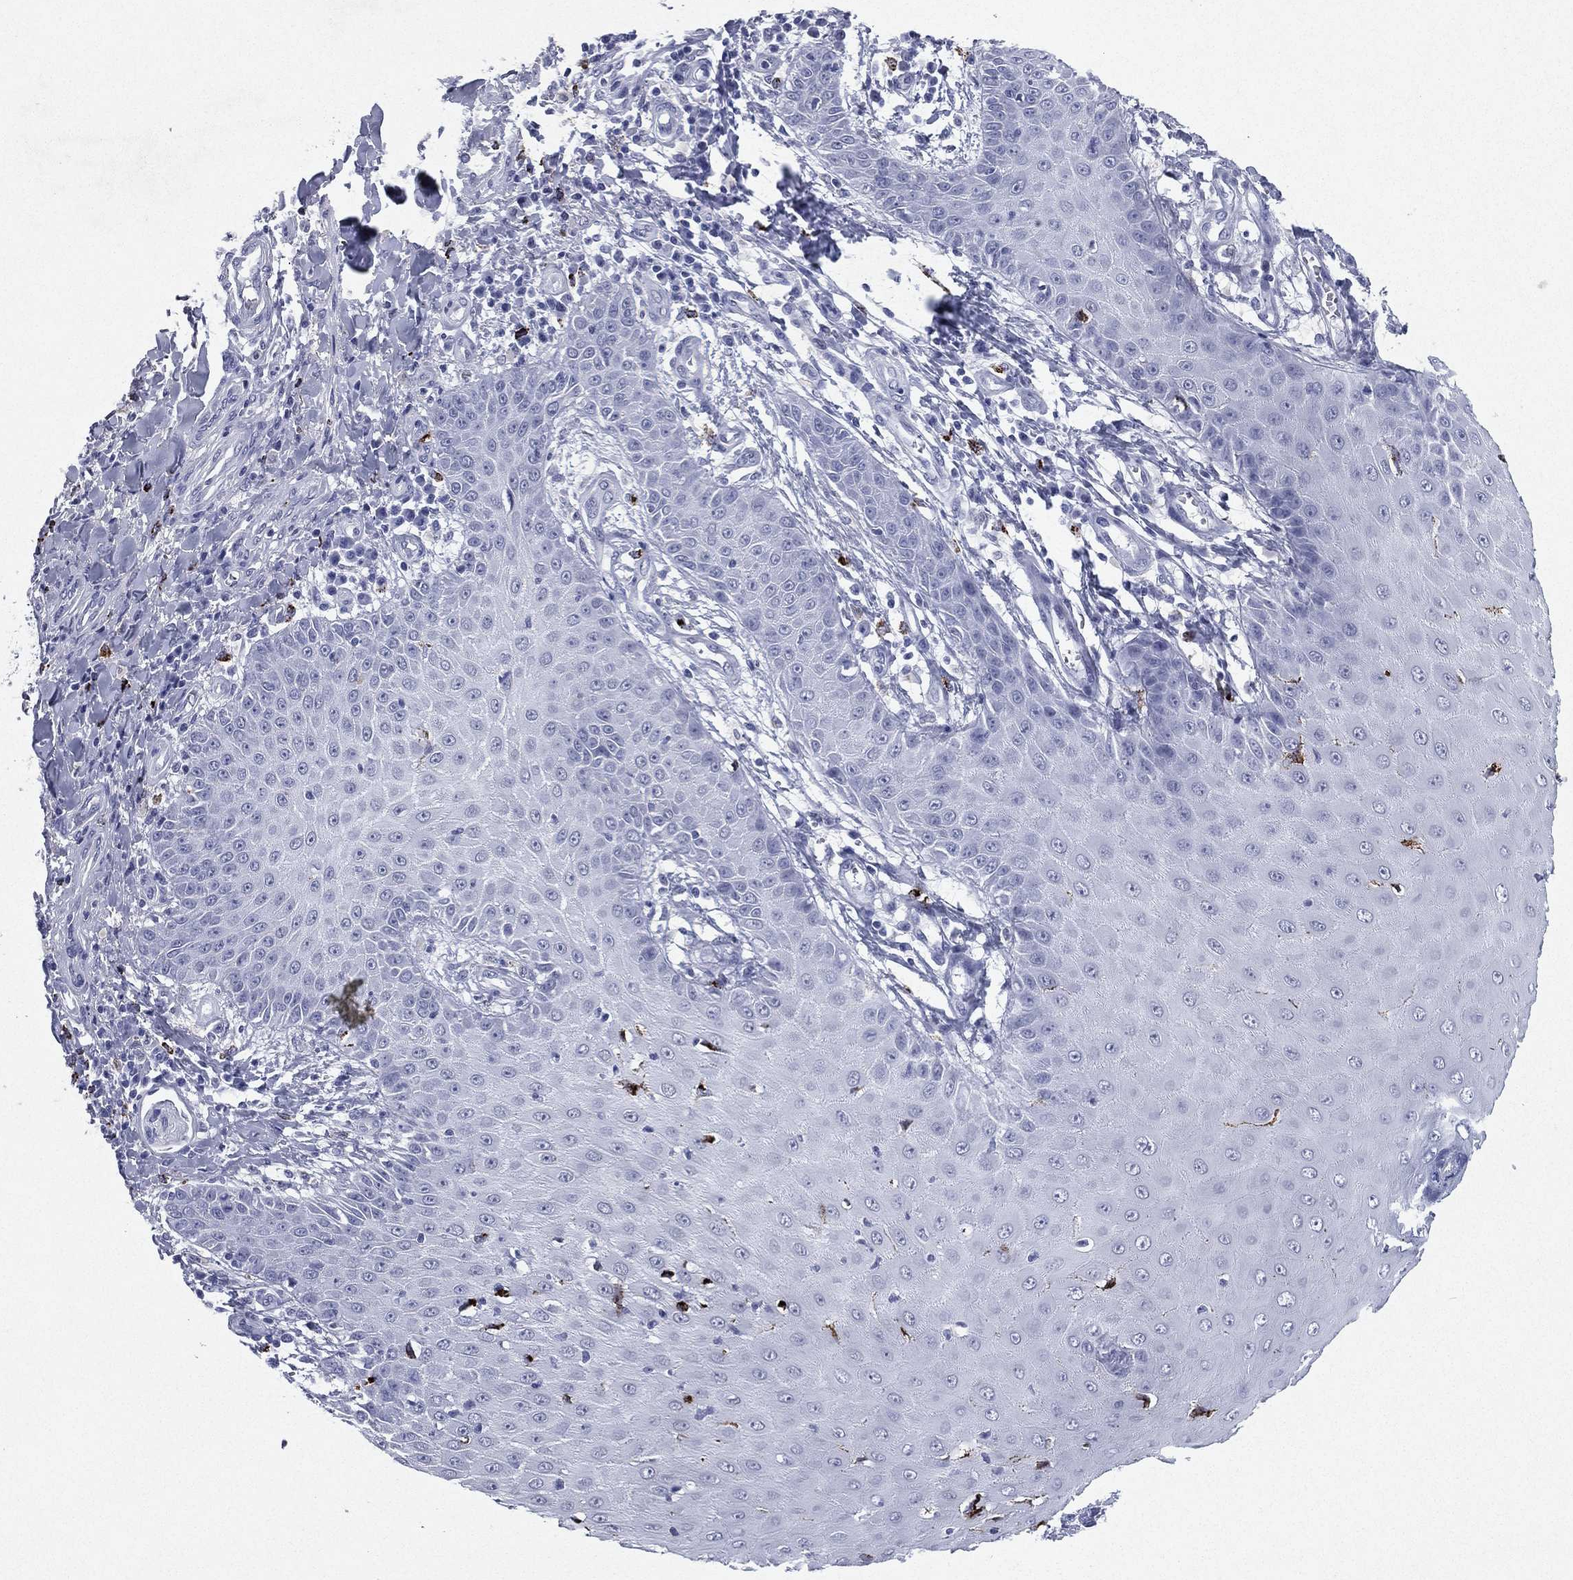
{"staining": {"intensity": "negative", "quantity": "none", "location": "none"}, "tissue": "skin cancer", "cell_type": "Tumor cells", "image_type": "cancer", "snomed": [{"axis": "morphology", "description": "Squamous cell carcinoma, NOS"}, {"axis": "topography", "description": "Skin"}], "caption": "DAB immunohistochemical staining of skin cancer (squamous cell carcinoma) reveals no significant staining in tumor cells.", "gene": "HLA-DOA", "patient": {"sex": "male", "age": 70}}